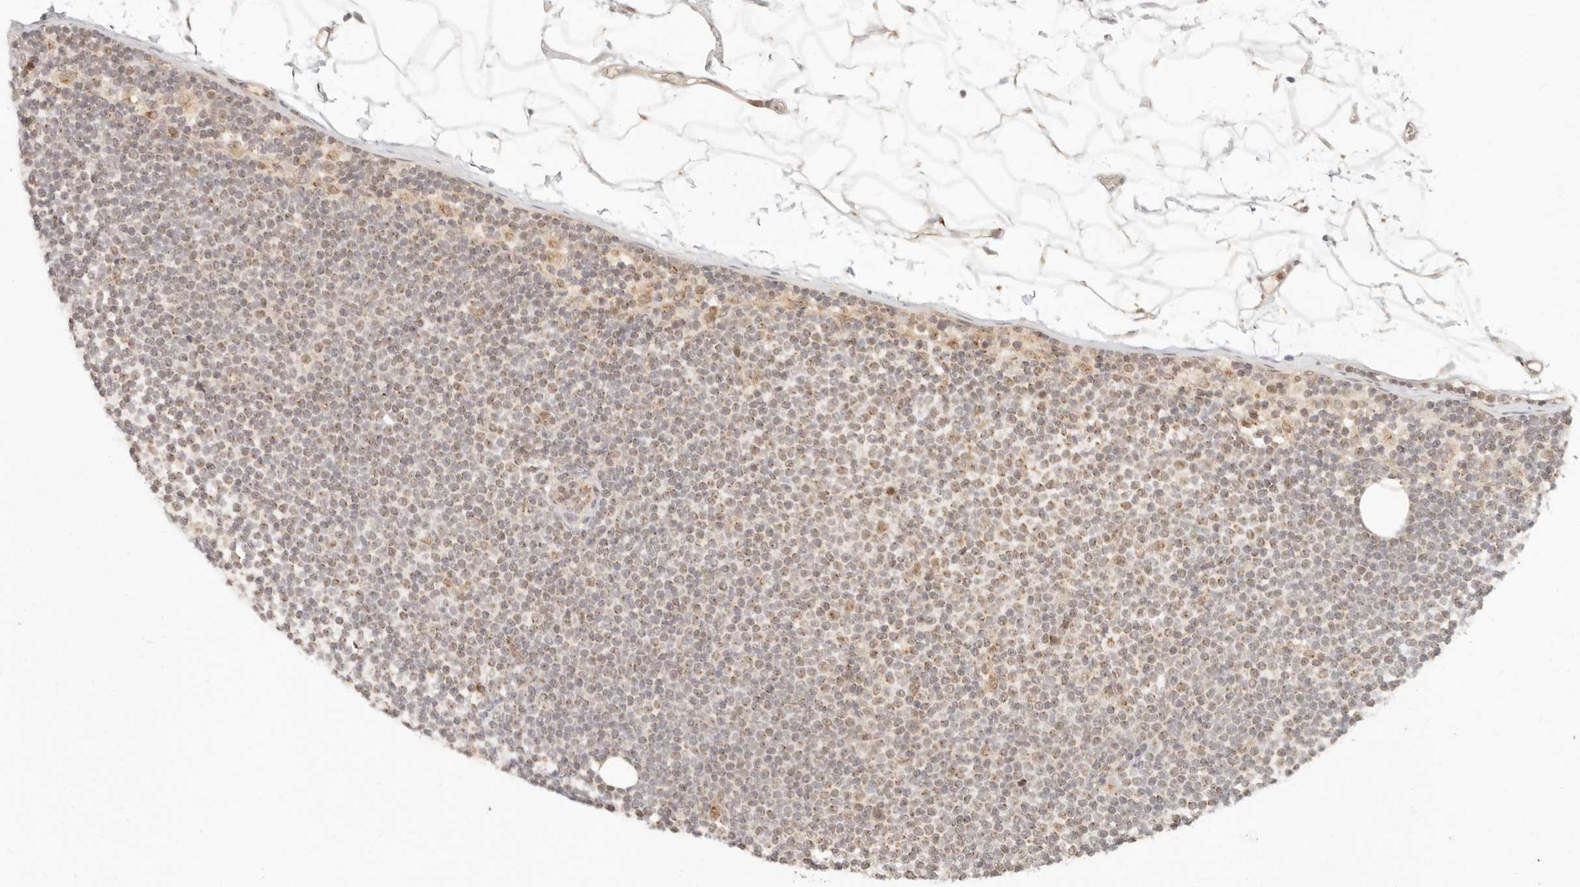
{"staining": {"intensity": "weak", "quantity": "25%-75%", "location": "cytoplasmic/membranous"}, "tissue": "lymphoma", "cell_type": "Tumor cells", "image_type": "cancer", "snomed": [{"axis": "morphology", "description": "Malignant lymphoma, non-Hodgkin's type, Low grade"}, {"axis": "topography", "description": "Lymph node"}], "caption": "Lymphoma stained with a protein marker reveals weak staining in tumor cells.", "gene": "INTS11", "patient": {"sex": "female", "age": 53}}